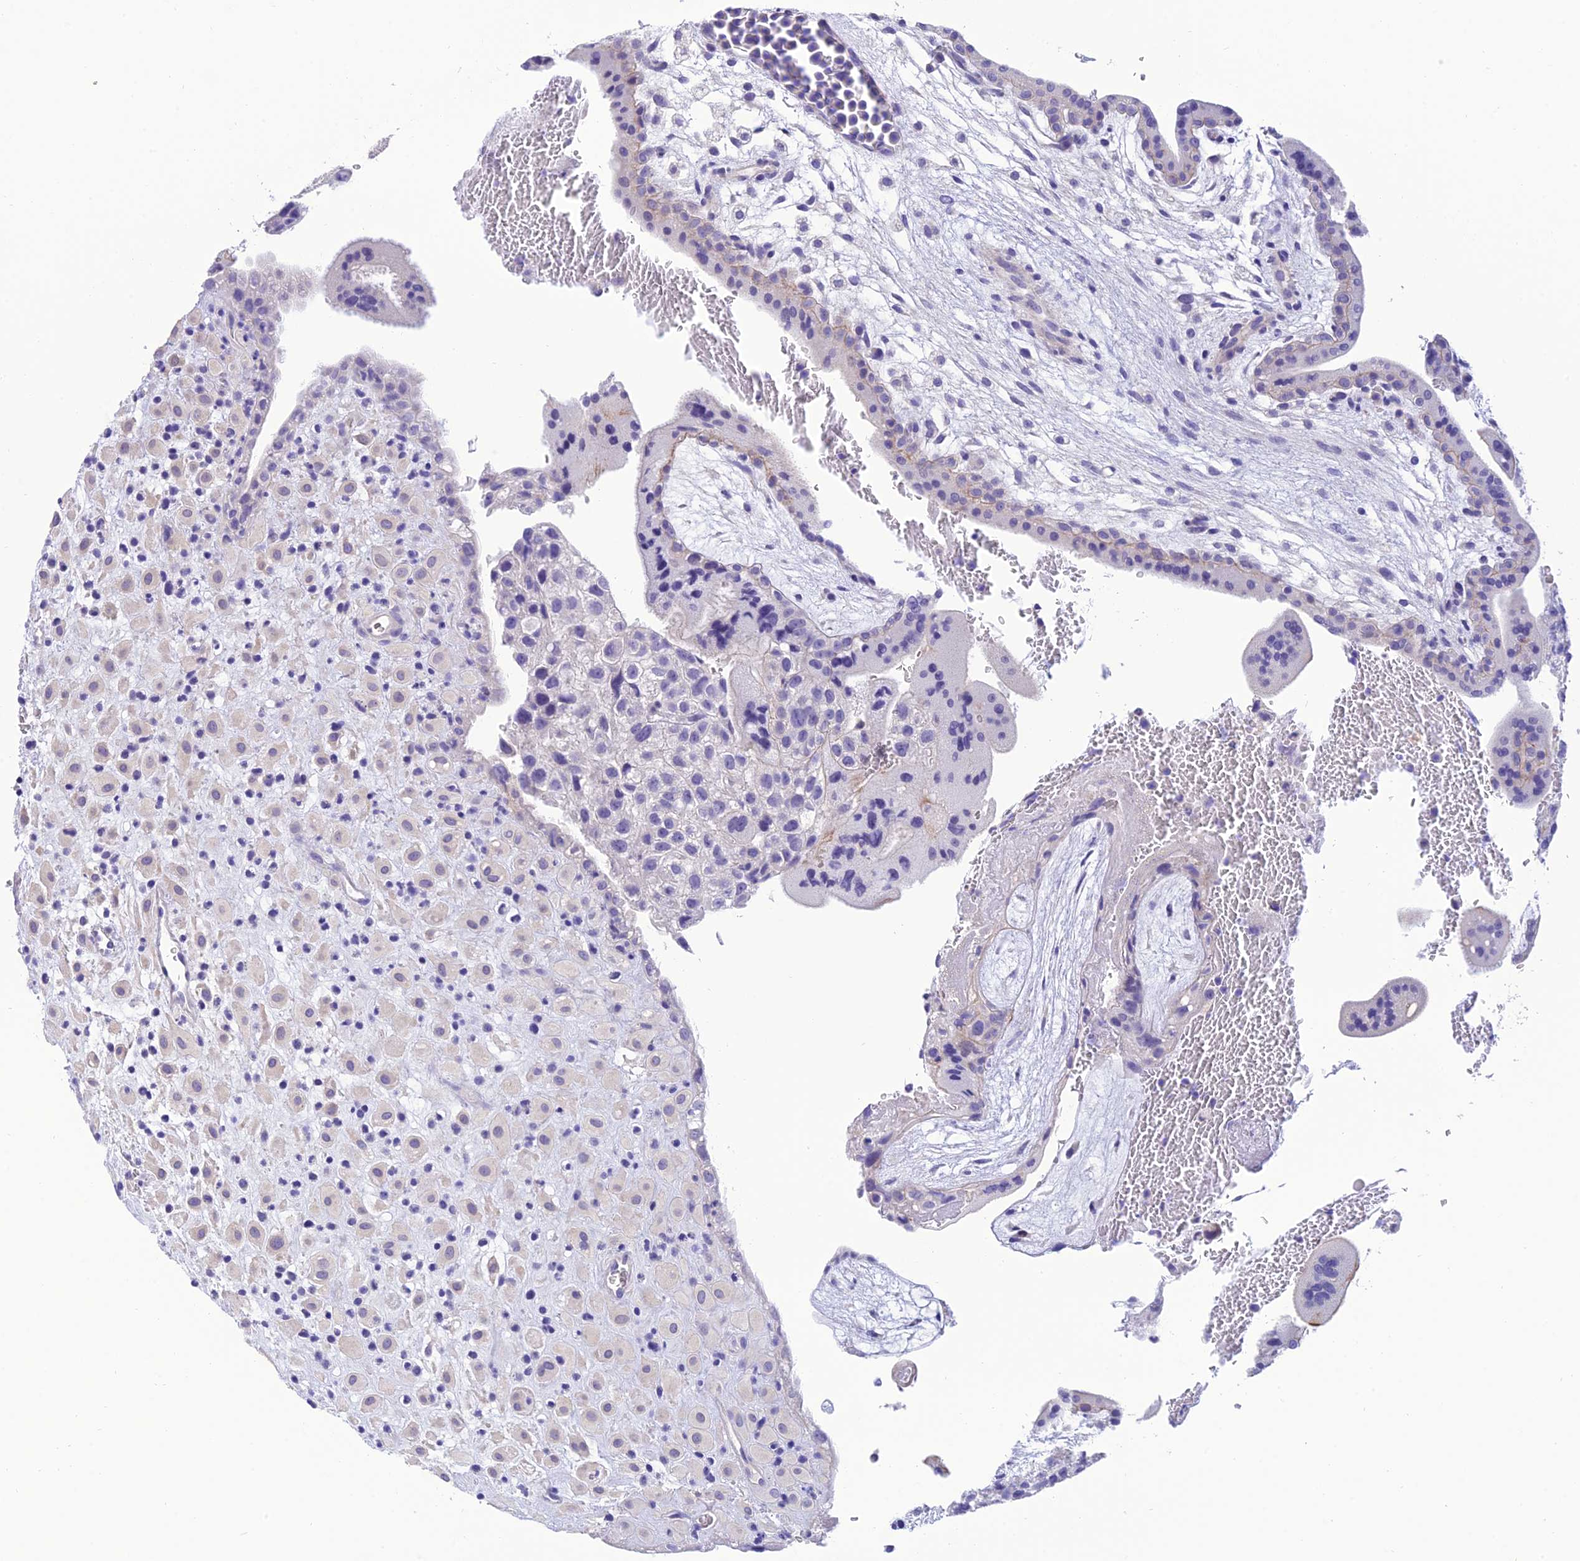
{"staining": {"intensity": "negative", "quantity": "none", "location": "none"}, "tissue": "placenta", "cell_type": "Decidual cells", "image_type": "normal", "snomed": [{"axis": "morphology", "description": "Normal tissue, NOS"}, {"axis": "topography", "description": "Placenta"}], "caption": "DAB immunohistochemical staining of normal human placenta demonstrates no significant expression in decidual cells.", "gene": "C17orf67", "patient": {"sex": "female", "age": 35}}